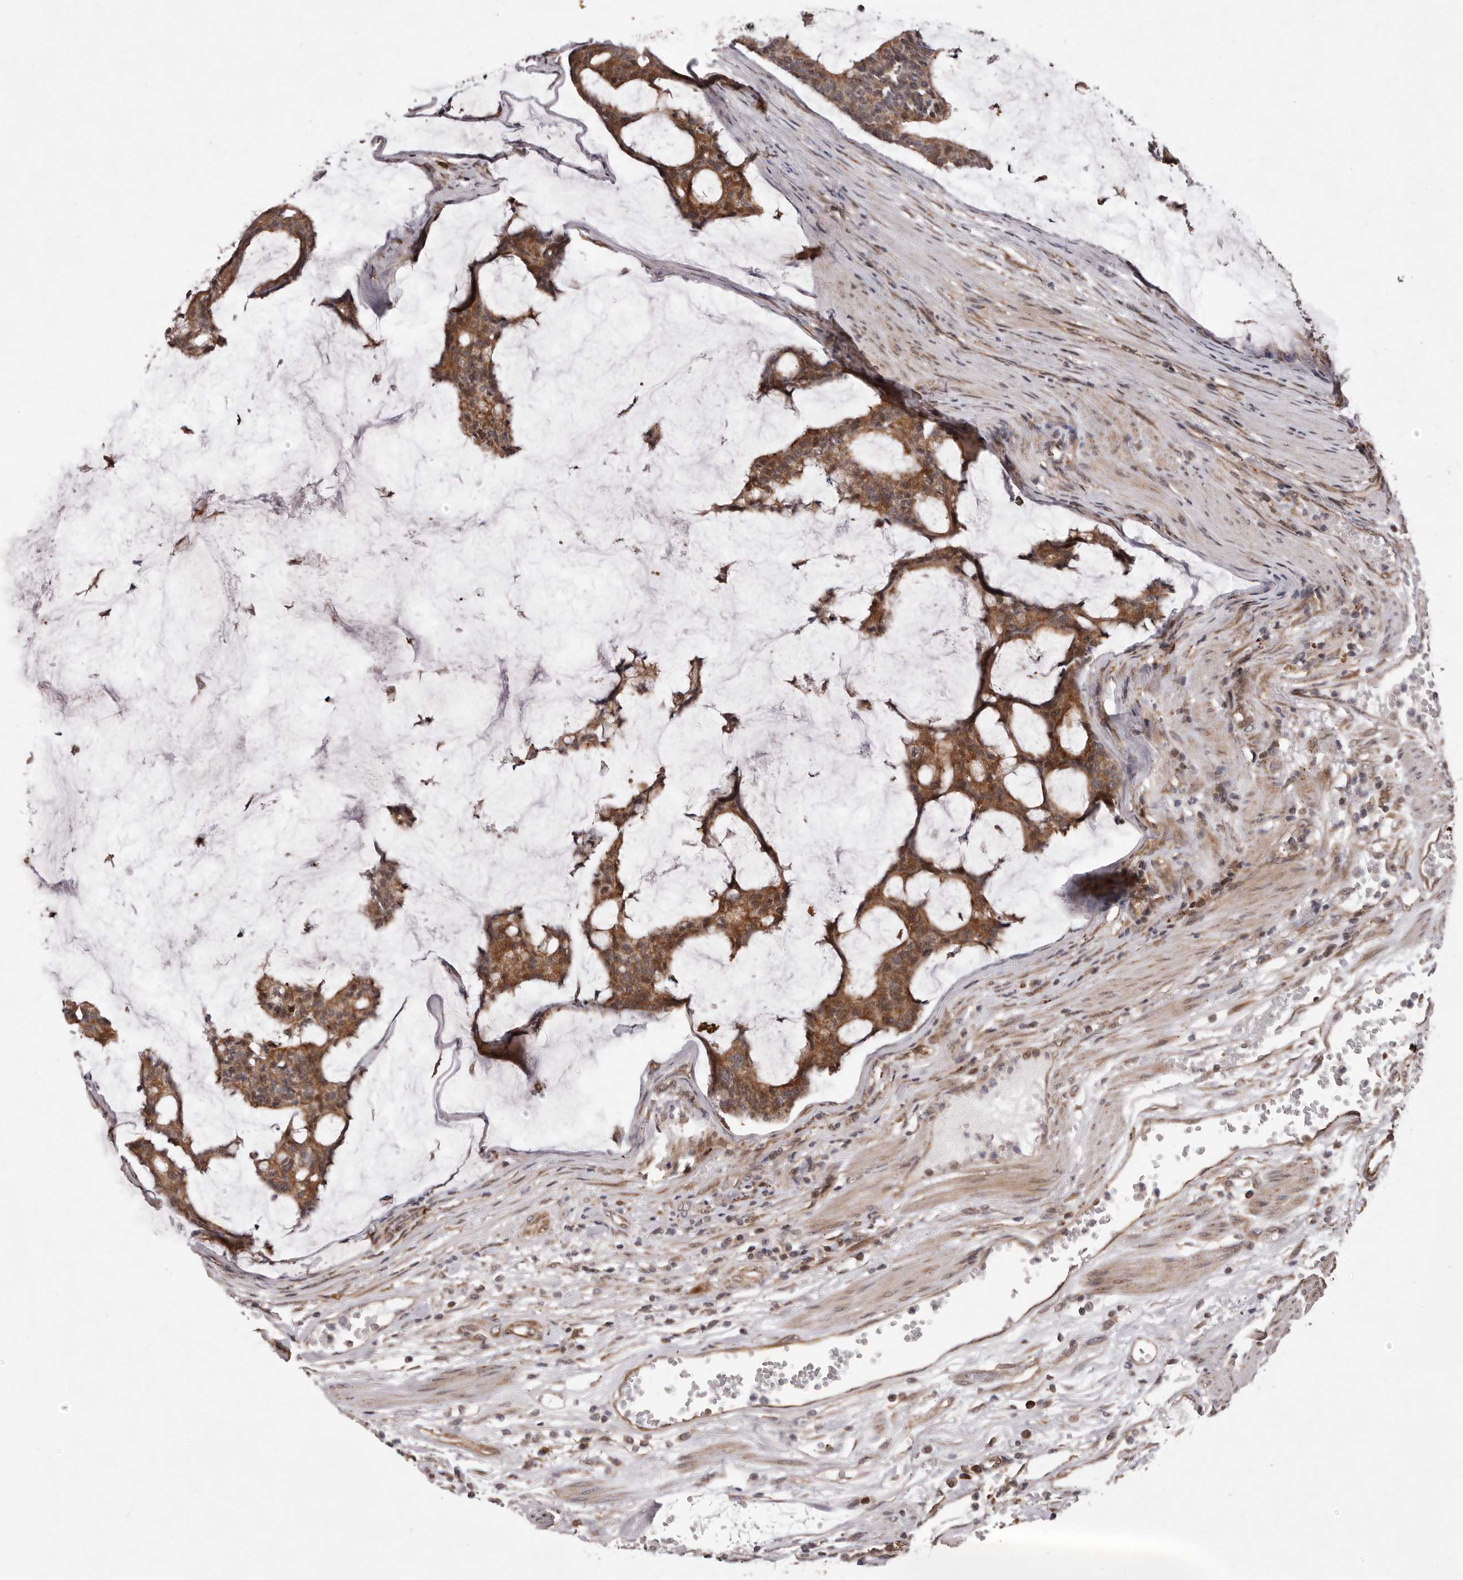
{"staining": {"intensity": "moderate", "quantity": ">75%", "location": "cytoplasmic/membranous"}, "tissue": "colorectal cancer", "cell_type": "Tumor cells", "image_type": "cancer", "snomed": [{"axis": "morphology", "description": "Adenocarcinoma, NOS"}, {"axis": "topography", "description": "Colon"}], "caption": "Human colorectal adenocarcinoma stained with a protein marker shows moderate staining in tumor cells.", "gene": "GADD45B", "patient": {"sex": "female", "age": 84}}